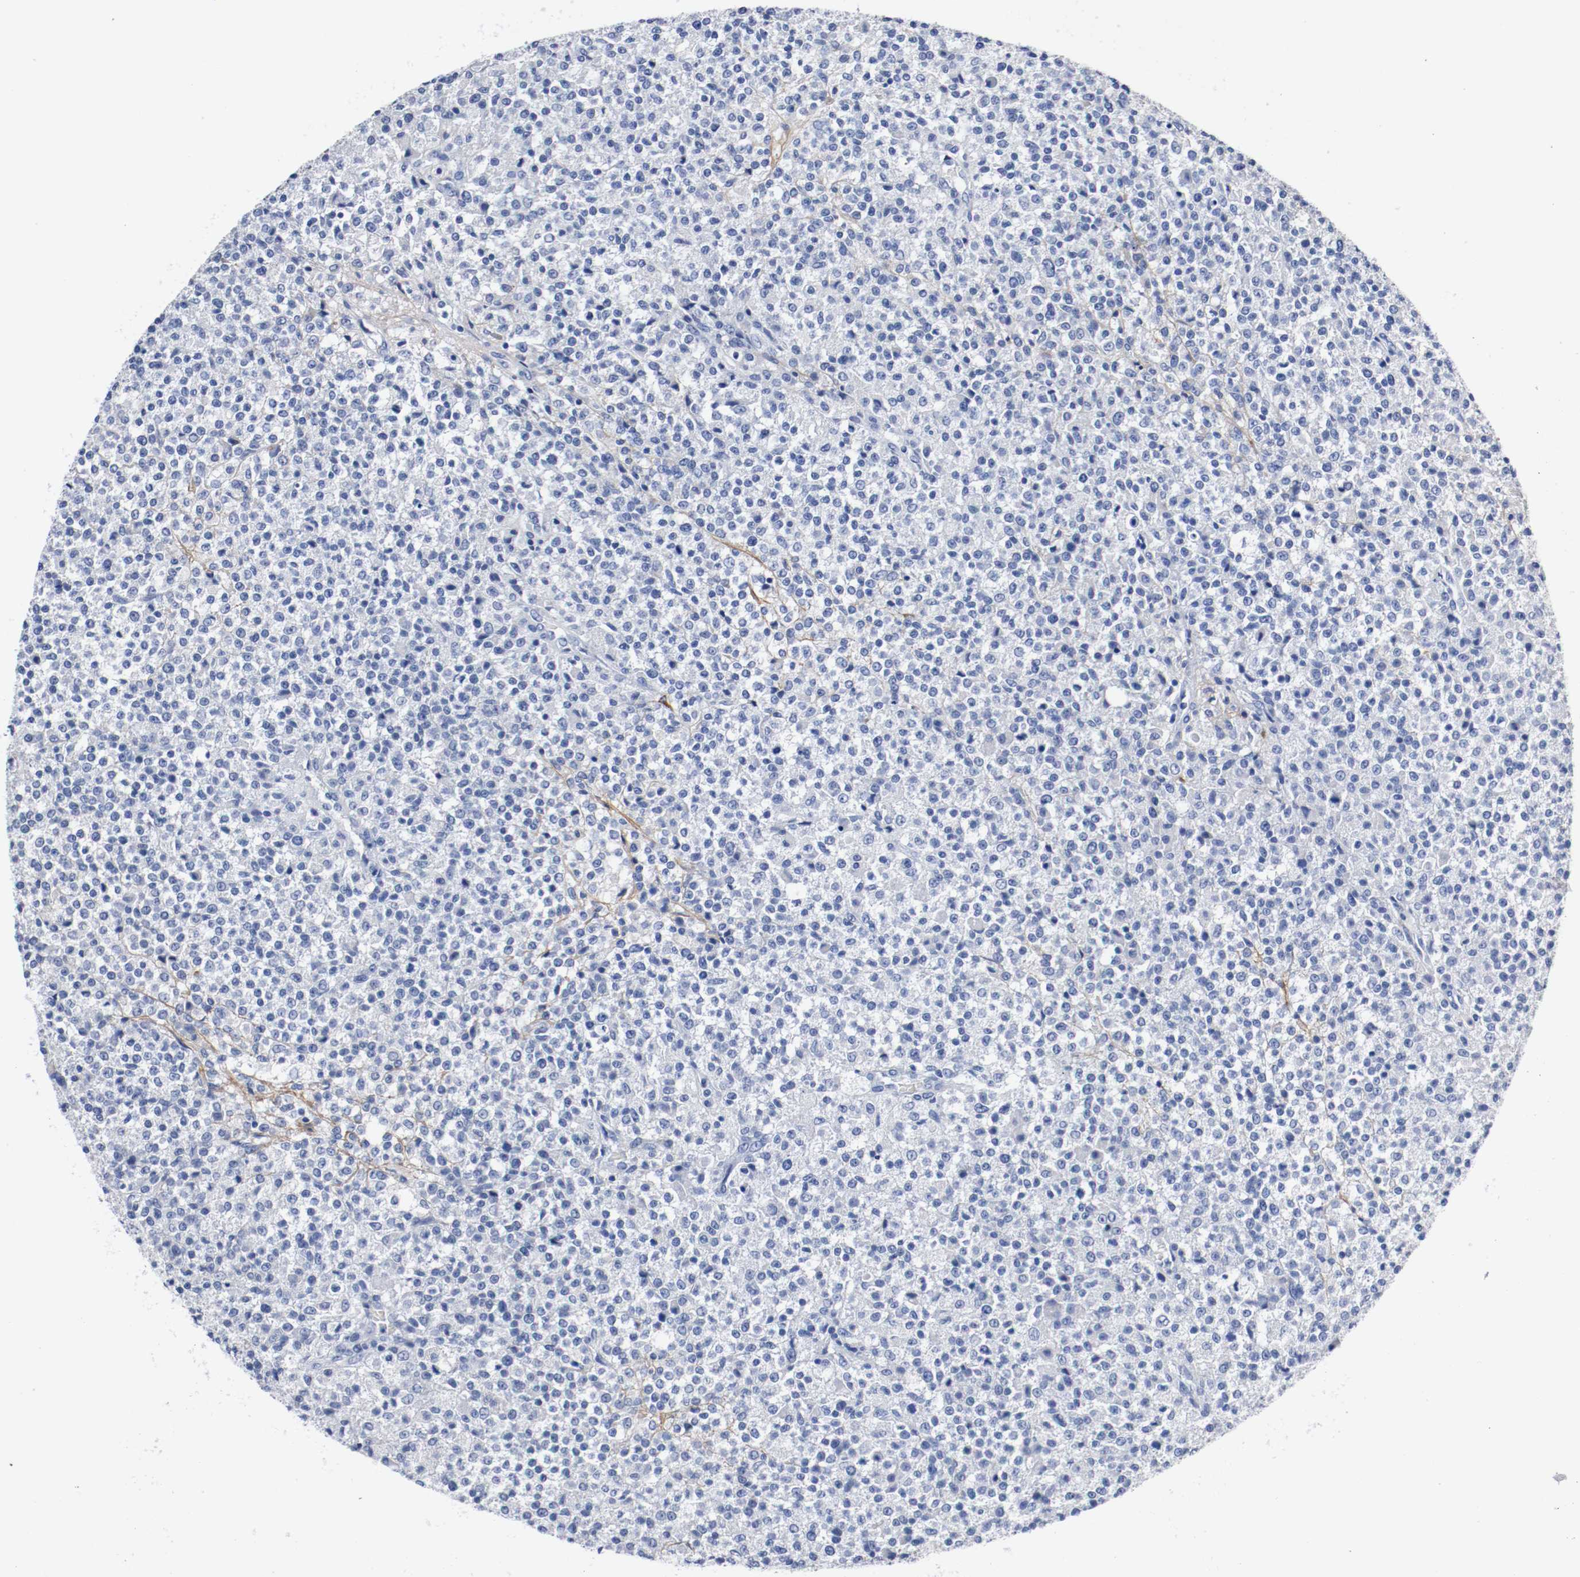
{"staining": {"intensity": "negative", "quantity": "none", "location": "none"}, "tissue": "testis cancer", "cell_type": "Tumor cells", "image_type": "cancer", "snomed": [{"axis": "morphology", "description": "Seminoma, NOS"}, {"axis": "topography", "description": "Testis"}], "caption": "Seminoma (testis) was stained to show a protein in brown. There is no significant expression in tumor cells.", "gene": "TNC", "patient": {"sex": "male", "age": 59}}